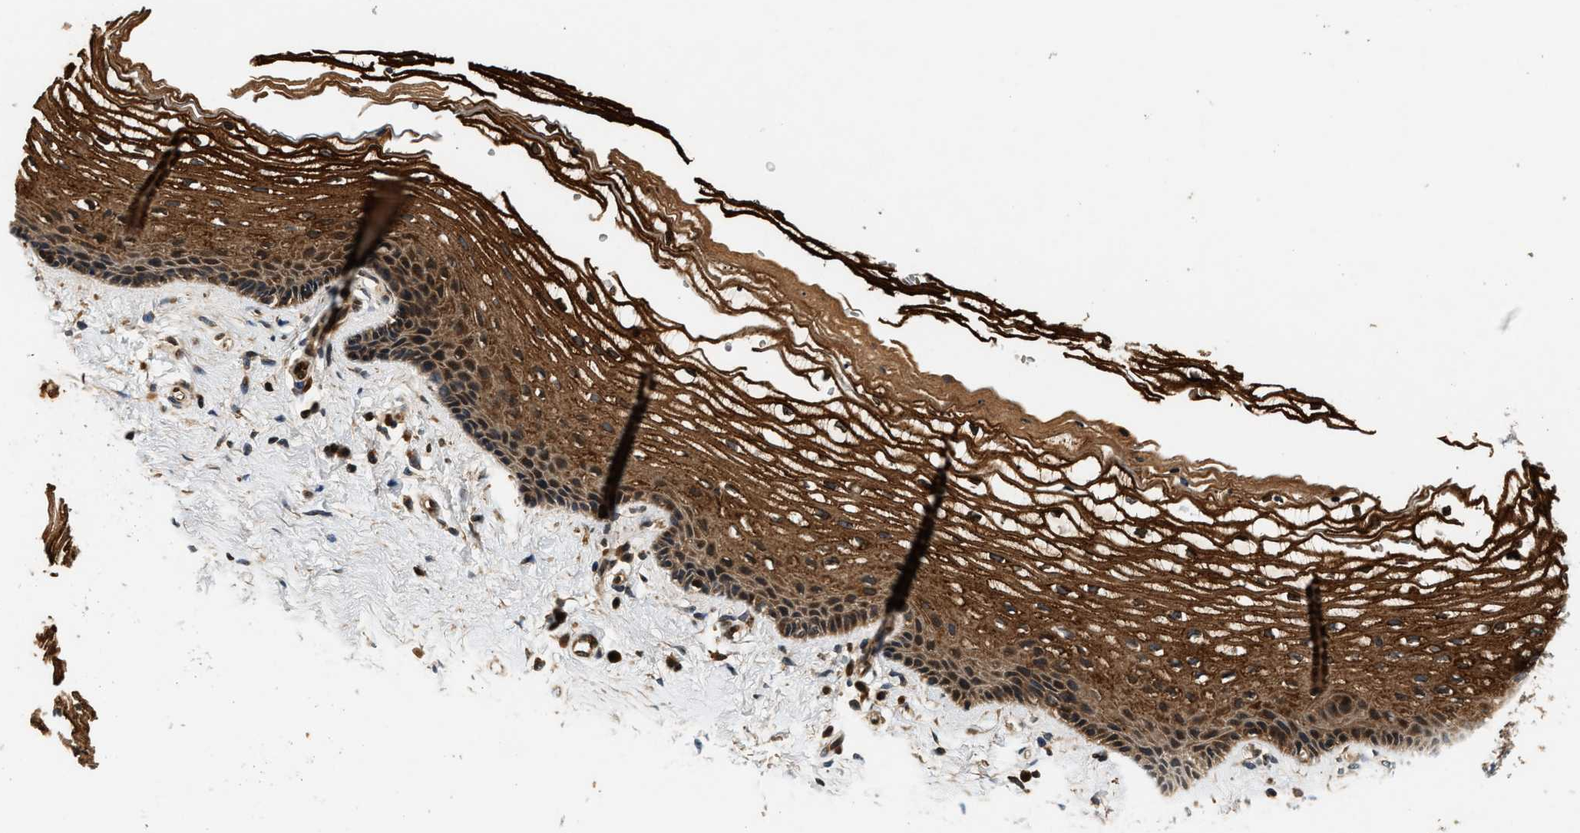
{"staining": {"intensity": "strong", "quantity": ">75%", "location": "cytoplasmic/membranous"}, "tissue": "vagina", "cell_type": "Squamous epithelial cells", "image_type": "normal", "snomed": [{"axis": "morphology", "description": "Normal tissue, NOS"}, {"axis": "topography", "description": "Vagina"}], "caption": "IHC of unremarkable human vagina displays high levels of strong cytoplasmic/membranous expression in approximately >75% of squamous epithelial cells.", "gene": "SAMD9", "patient": {"sex": "female", "age": 46}}